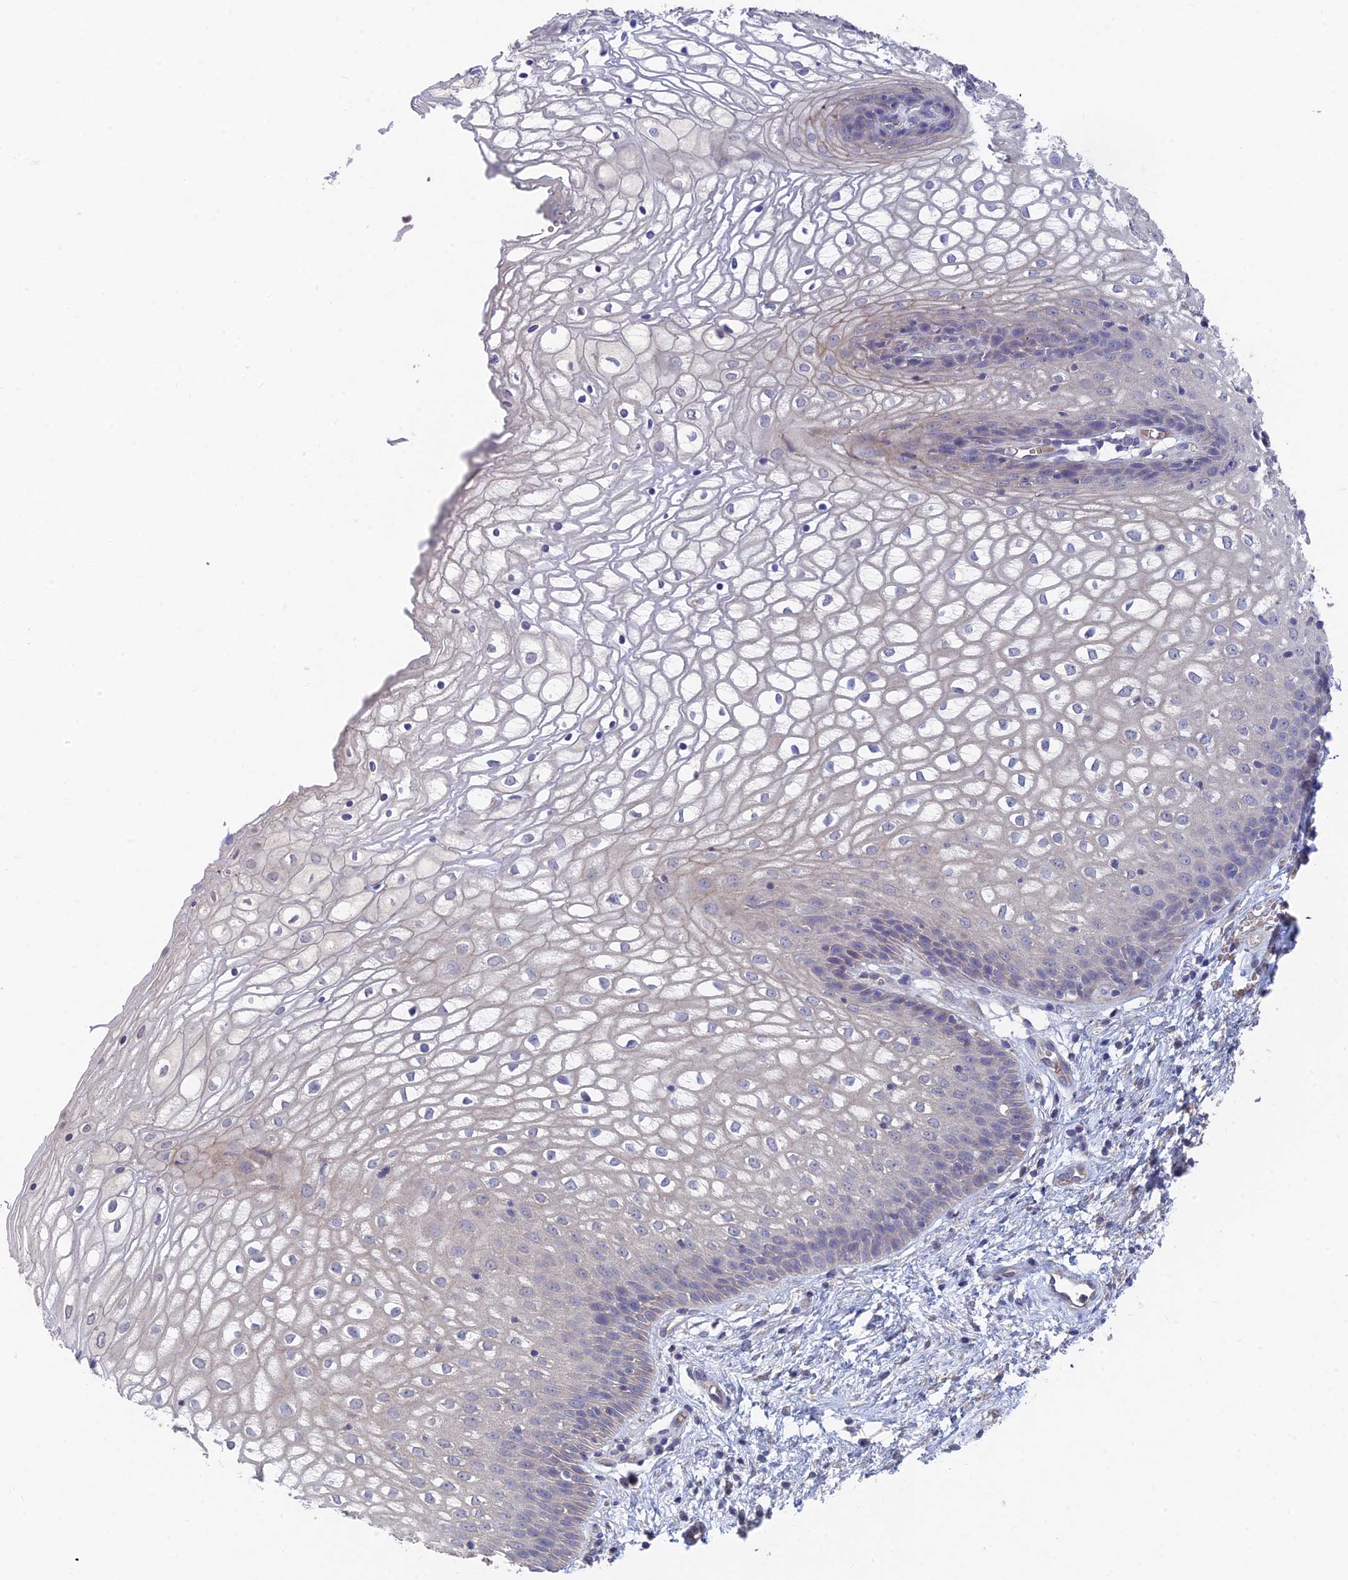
{"staining": {"intensity": "negative", "quantity": "none", "location": "none"}, "tissue": "vagina", "cell_type": "Squamous epithelial cells", "image_type": "normal", "snomed": [{"axis": "morphology", "description": "Normal tissue, NOS"}, {"axis": "topography", "description": "Vagina"}], "caption": "A high-resolution image shows immunohistochemistry staining of unremarkable vagina, which exhibits no significant positivity in squamous epithelial cells. Brightfield microscopy of immunohistochemistry (IHC) stained with DAB (3,3'-diaminobenzidine) (brown) and hematoxylin (blue), captured at high magnification.", "gene": "ARRDC1", "patient": {"sex": "female", "age": 34}}